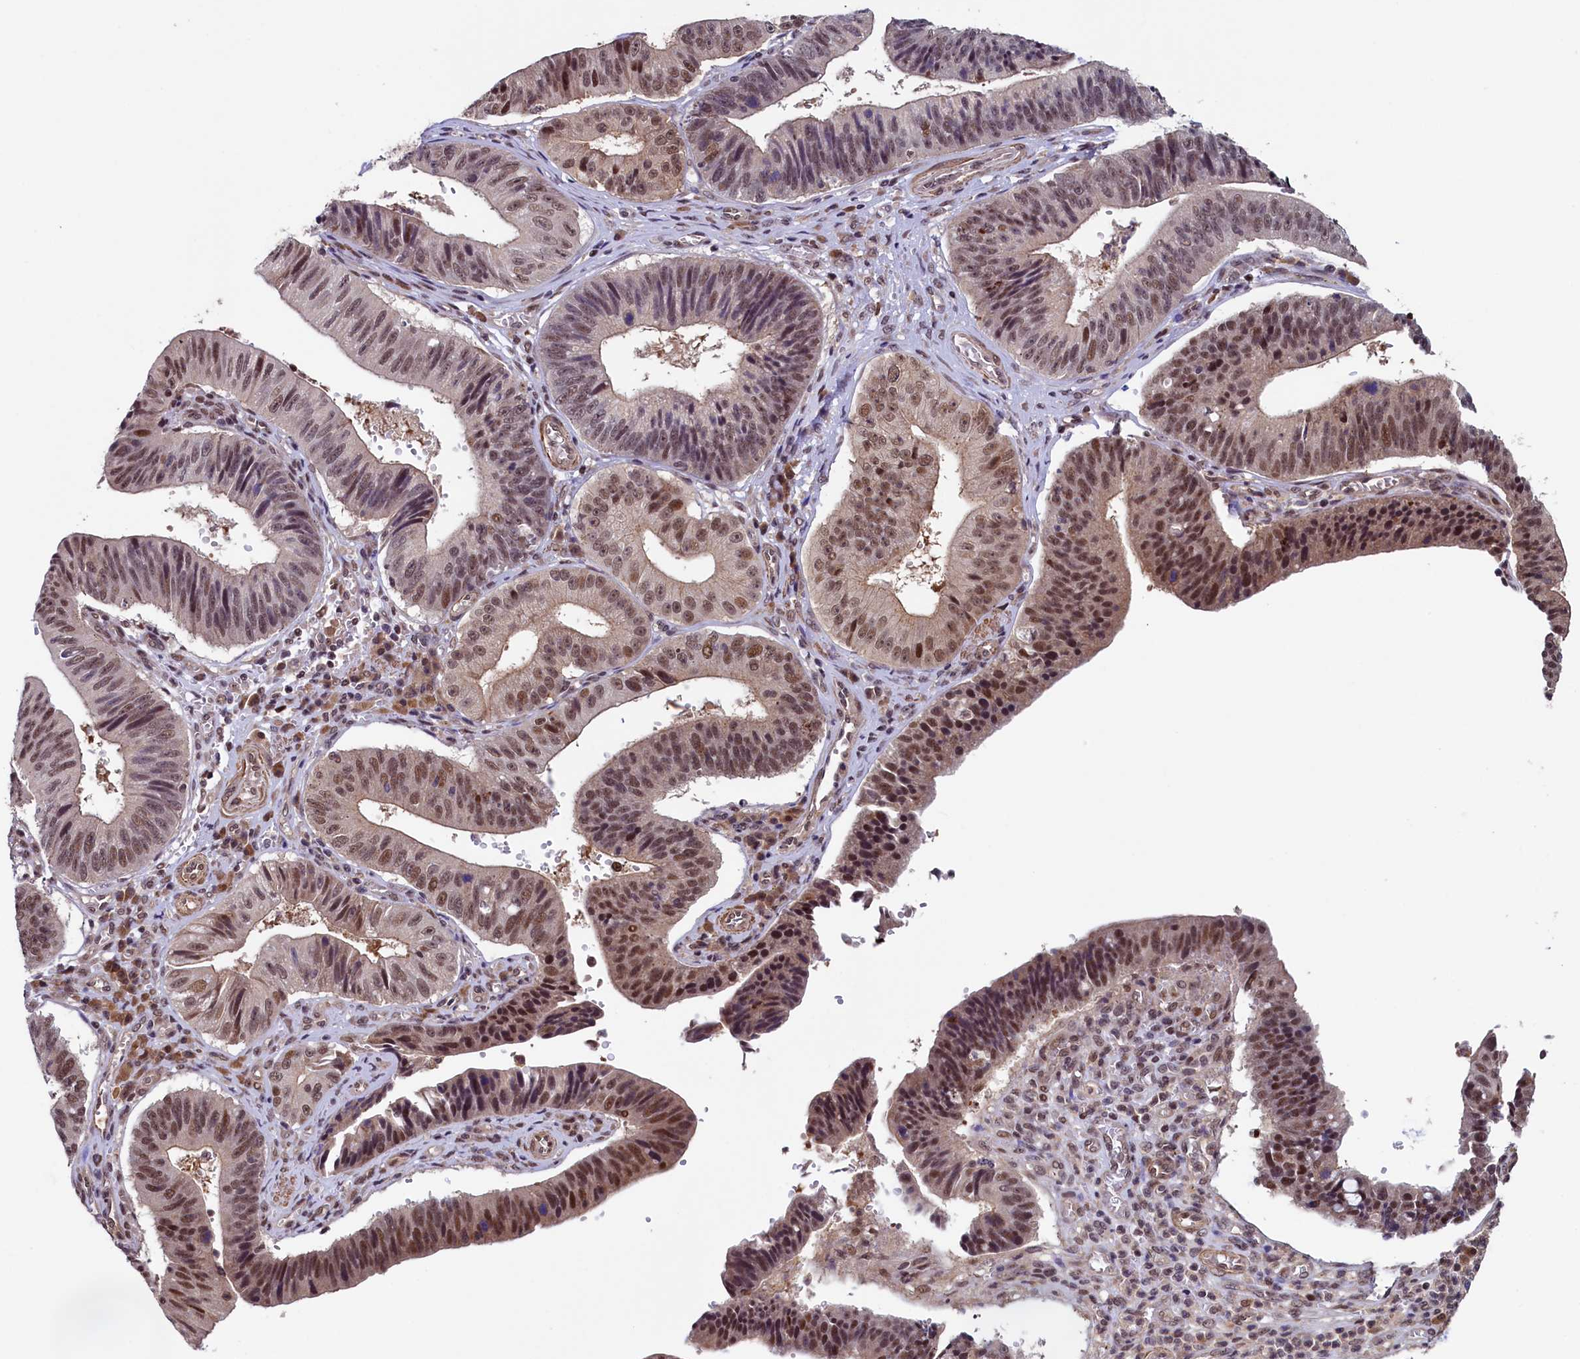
{"staining": {"intensity": "moderate", "quantity": ">75%", "location": "nuclear"}, "tissue": "stomach cancer", "cell_type": "Tumor cells", "image_type": "cancer", "snomed": [{"axis": "morphology", "description": "Adenocarcinoma, NOS"}, {"axis": "topography", "description": "Stomach"}], "caption": "The histopathology image reveals staining of stomach cancer, revealing moderate nuclear protein staining (brown color) within tumor cells.", "gene": "LEO1", "patient": {"sex": "male", "age": 59}}